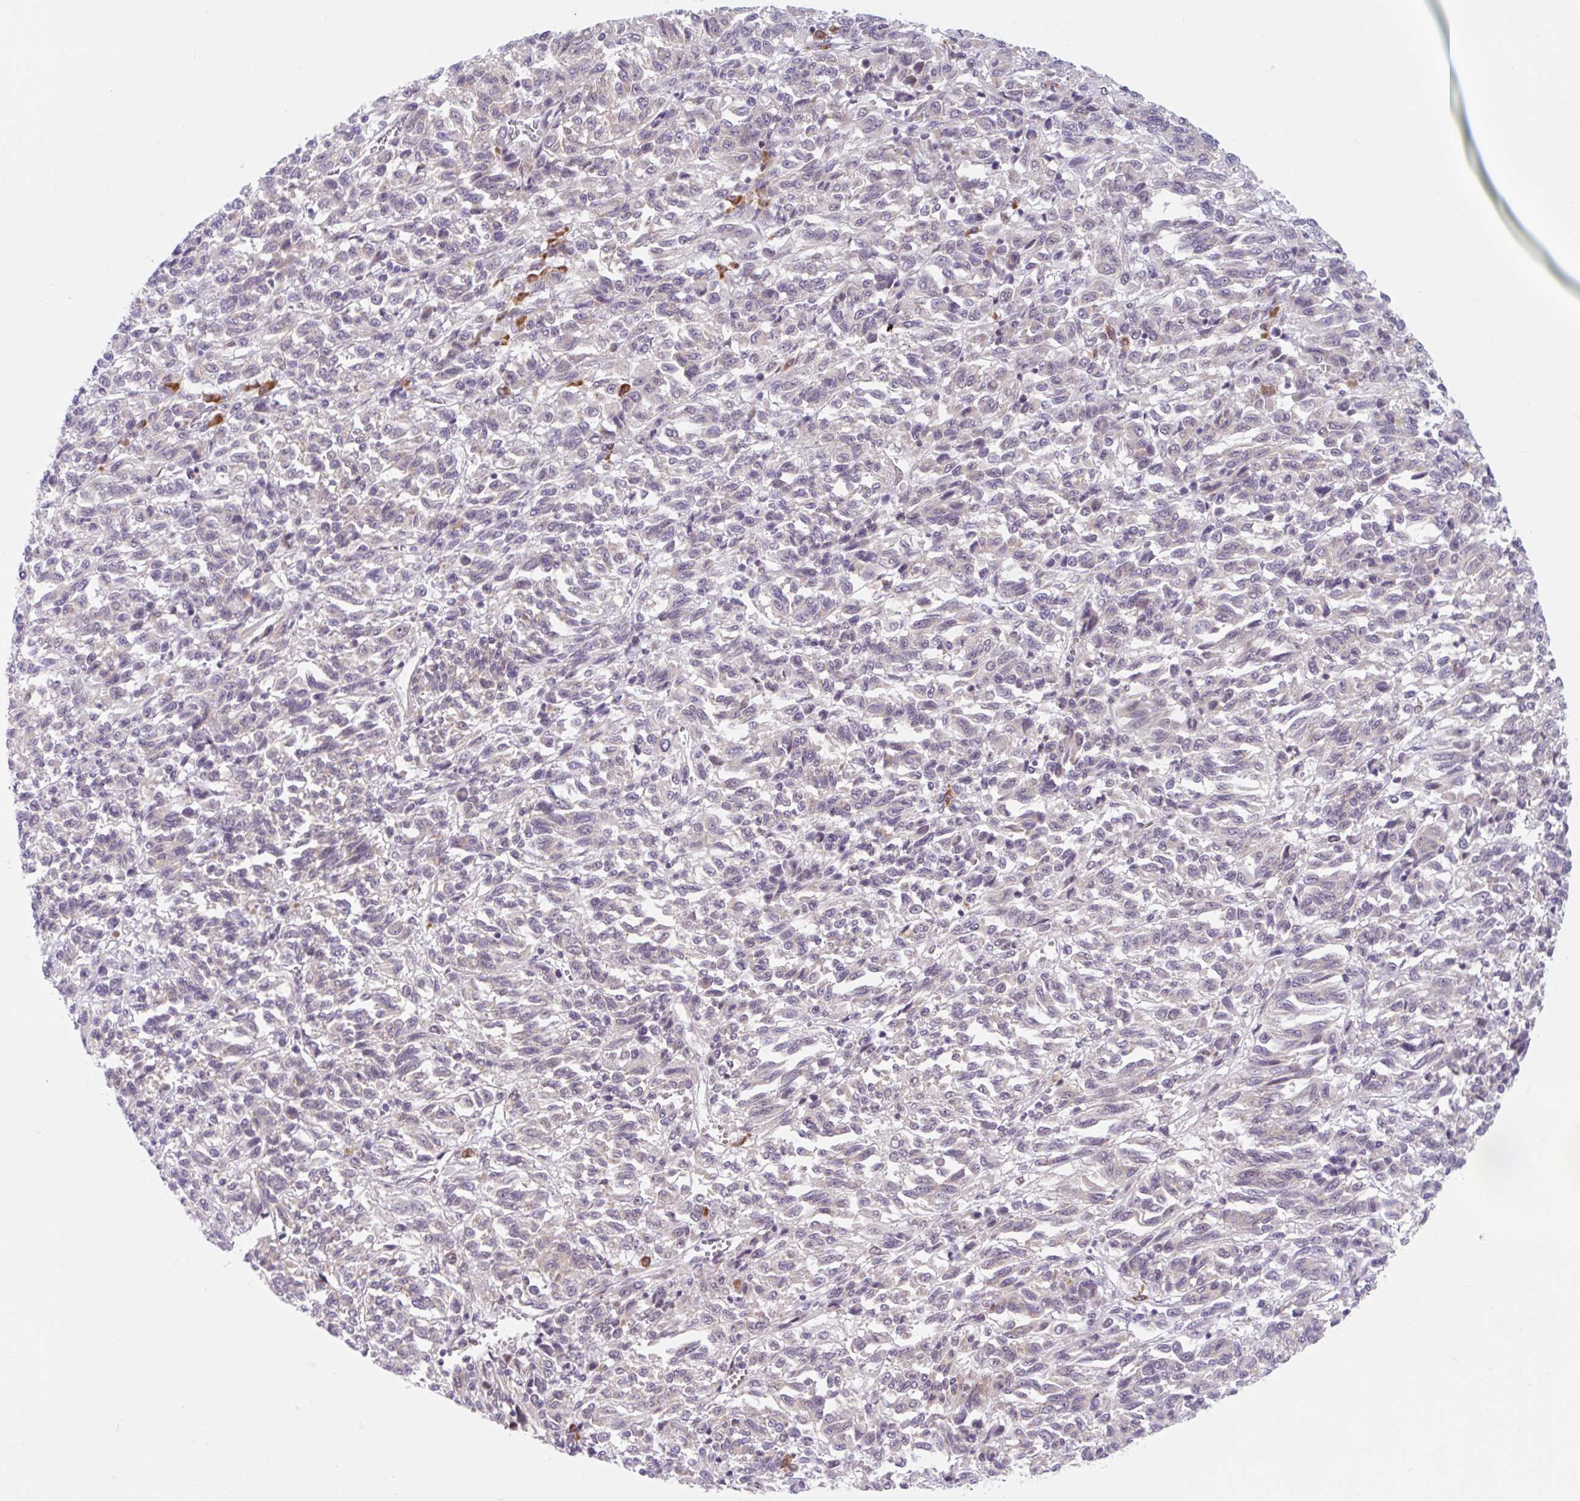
{"staining": {"intensity": "negative", "quantity": "none", "location": "none"}, "tissue": "melanoma", "cell_type": "Tumor cells", "image_type": "cancer", "snomed": [{"axis": "morphology", "description": "Malignant melanoma, Metastatic site"}, {"axis": "topography", "description": "Lung"}], "caption": "The photomicrograph demonstrates no significant staining in tumor cells of malignant melanoma (metastatic site).", "gene": "SRSF10", "patient": {"sex": "male", "age": 64}}